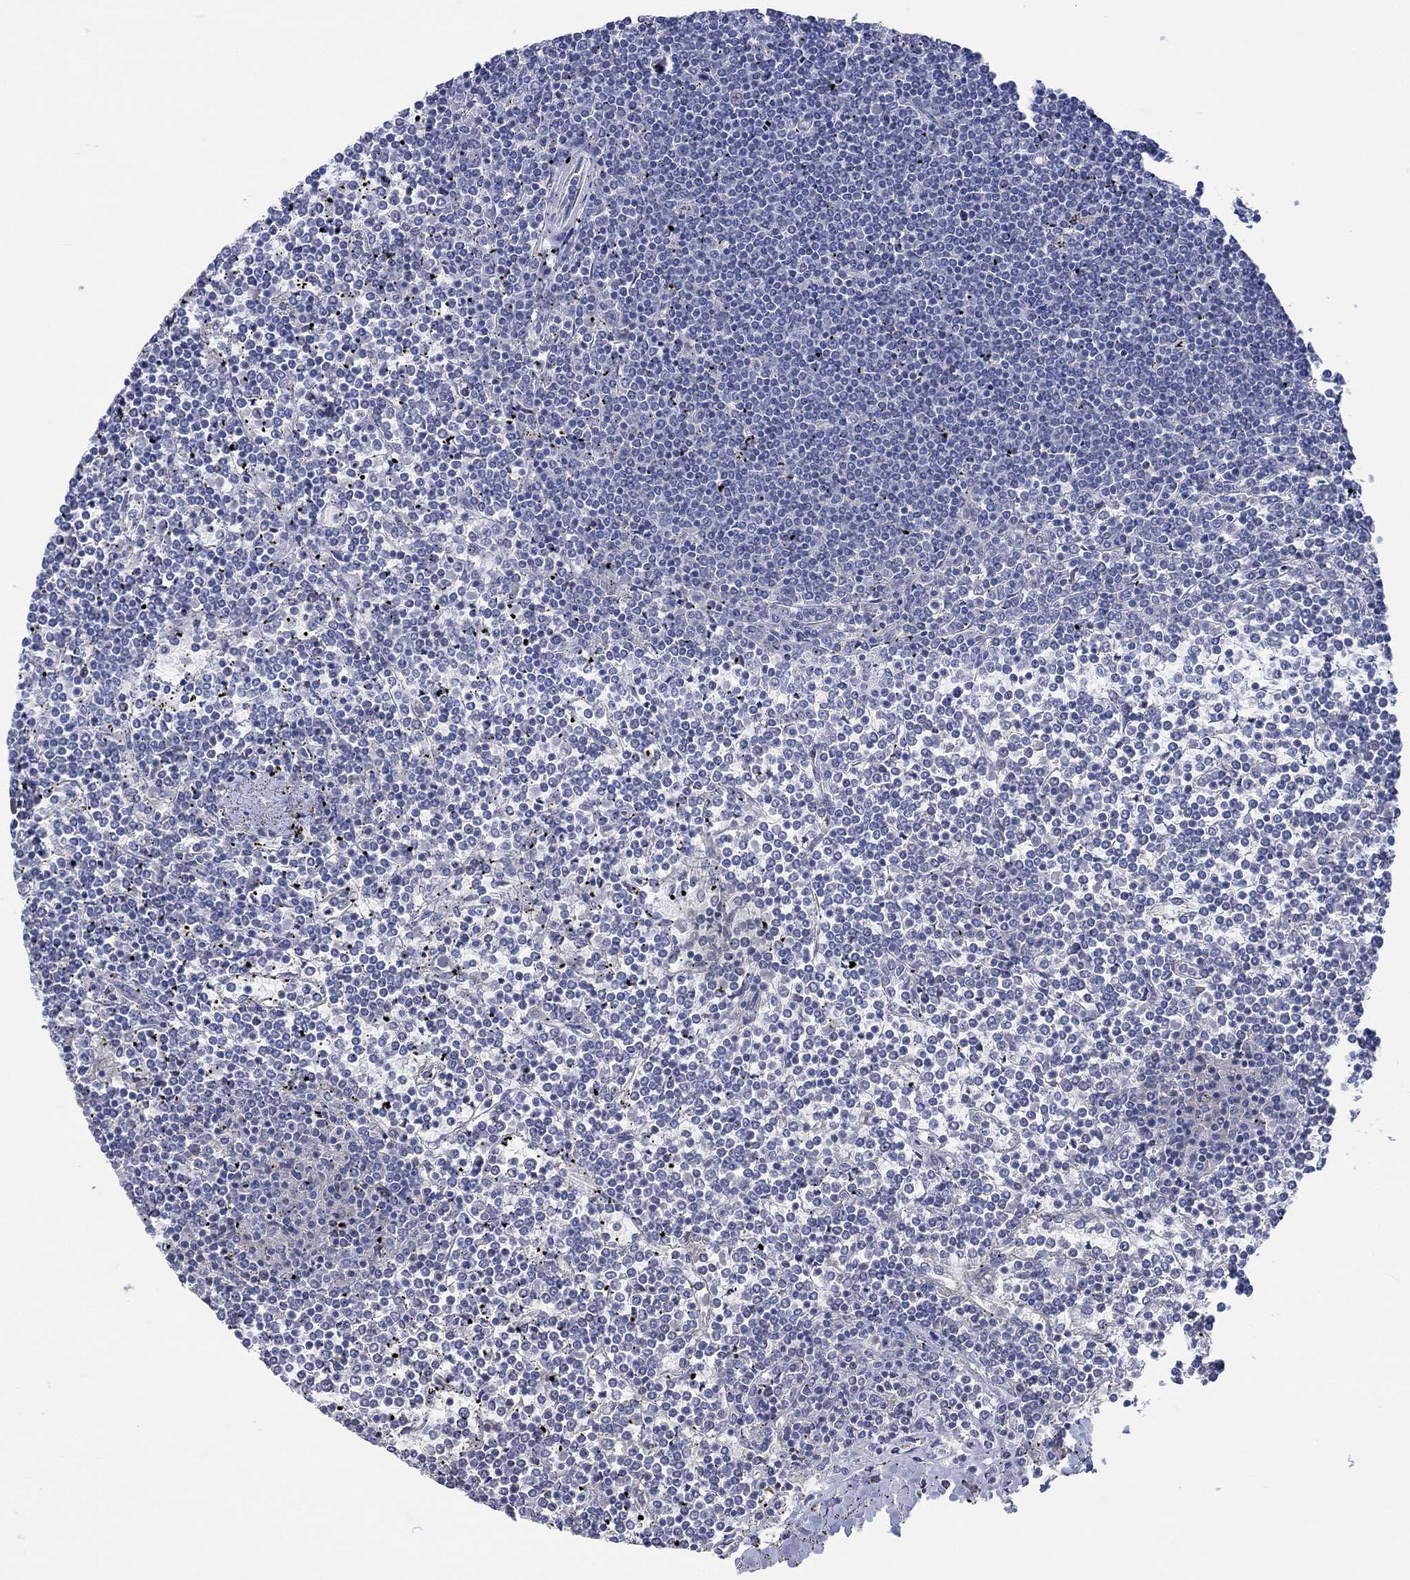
{"staining": {"intensity": "negative", "quantity": "none", "location": "none"}, "tissue": "lymphoma", "cell_type": "Tumor cells", "image_type": "cancer", "snomed": [{"axis": "morphology", "description": "Malignant lymphoma, non-Hodgkin's type, Low grade"}, {"axis": "topography", "description": "Spleen"}], "caption": "The histopathology image reveals no significant positivity in tumor cells of lymphoma.", "gene": "PNMA5", "patient": {"sex": "female", "age": 19}}